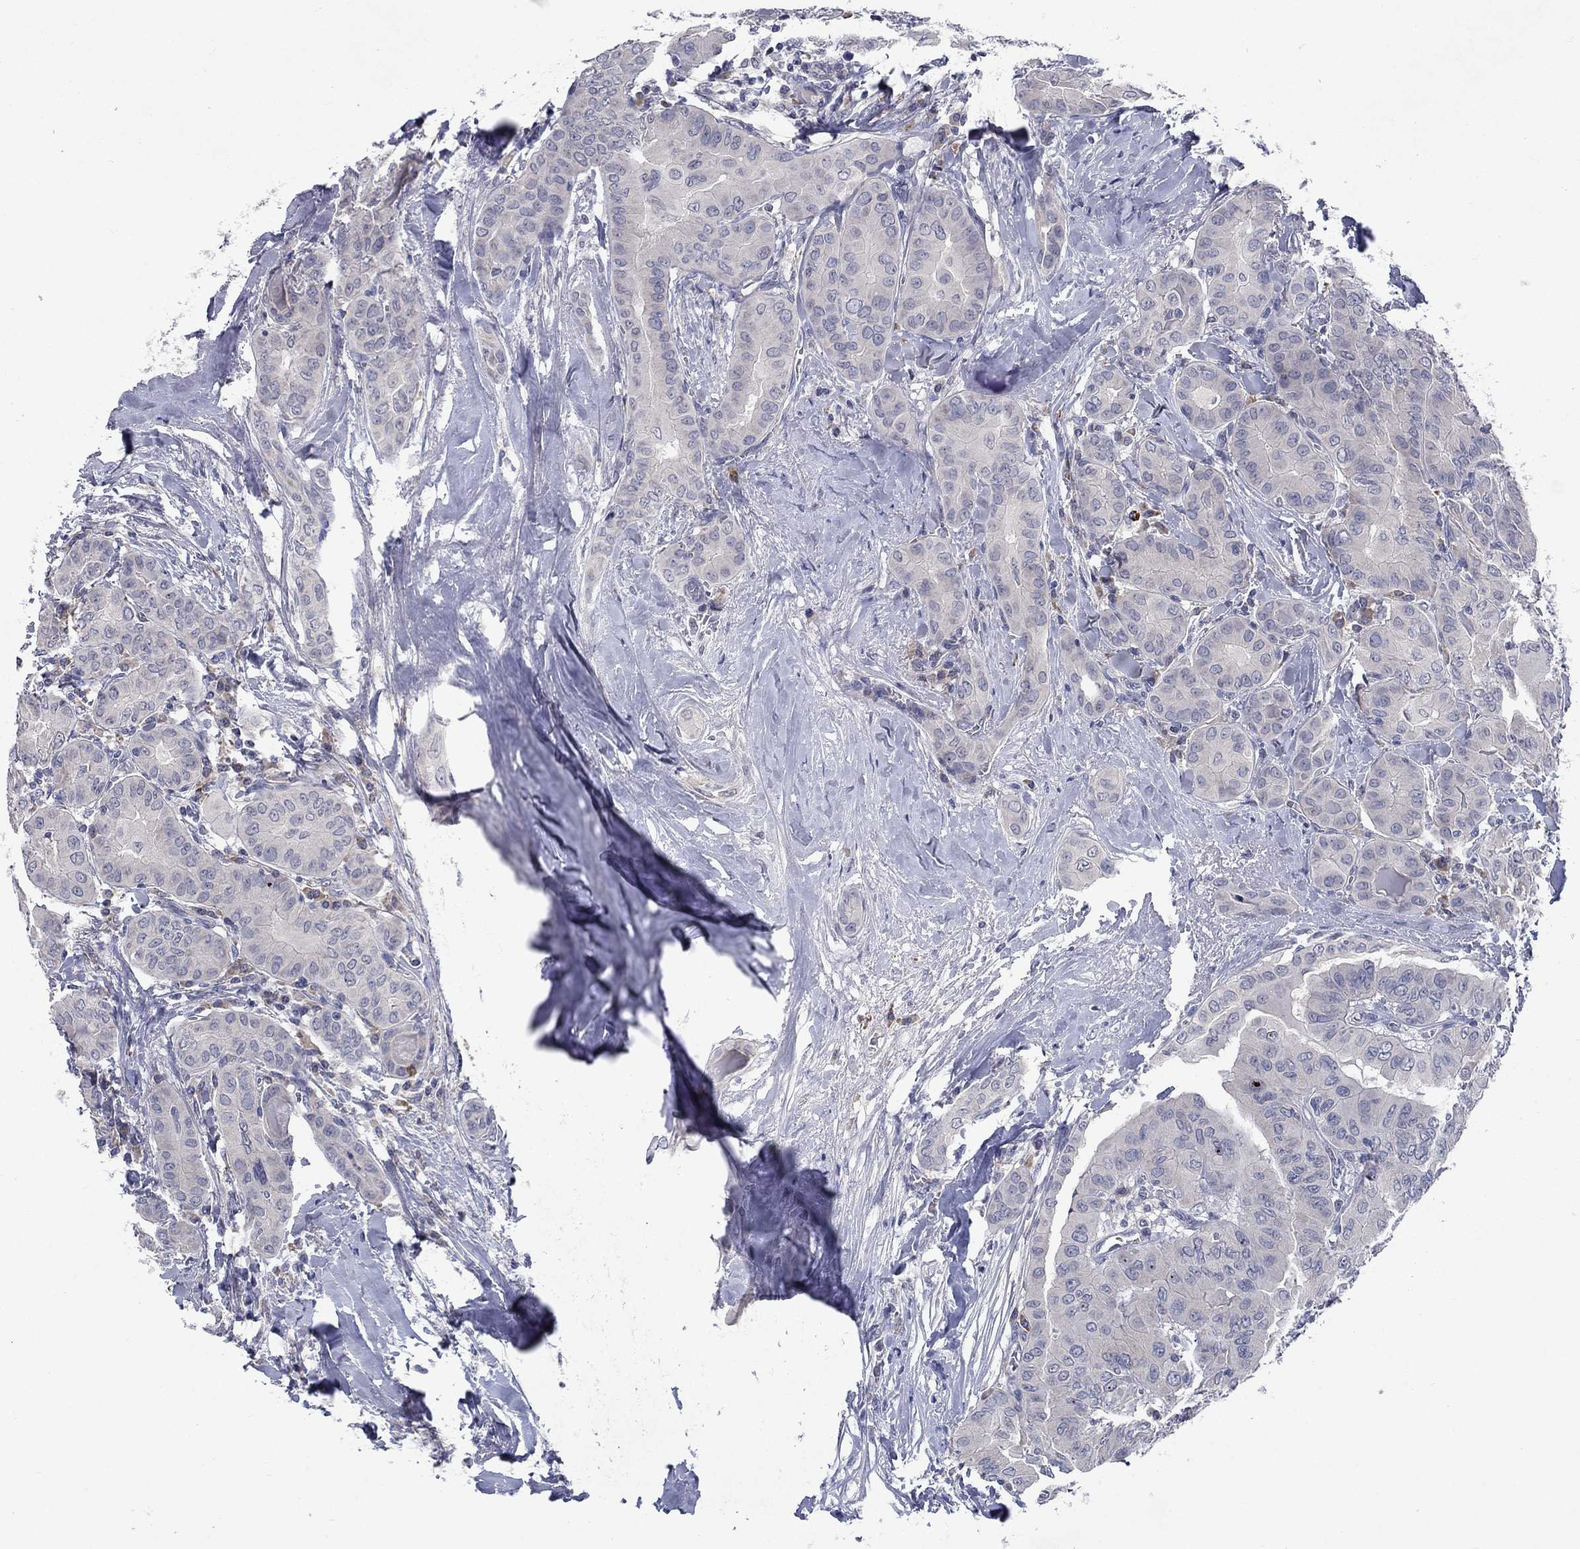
{"staining": {"intensity": "negative", "quantity": "none", "location": "none"}, "tissue": "thyroid cancer", "cell_type": "Tumor cells", "image_type": "cancer", "snomed": [{"axis": "morphology", "description": "Papillary adenocarcinoma, NOS"}, {"axis": "topography", "description": "Thyroid gland"}], "caption": "Human thyroid cancer (papillary adenocarcinoma) stained for a protein using immunohistochemistry demonstrates no positivity in tumor cells.", "gene": "CACNA1A", "patient": {"sex": "female", "age": 37}}